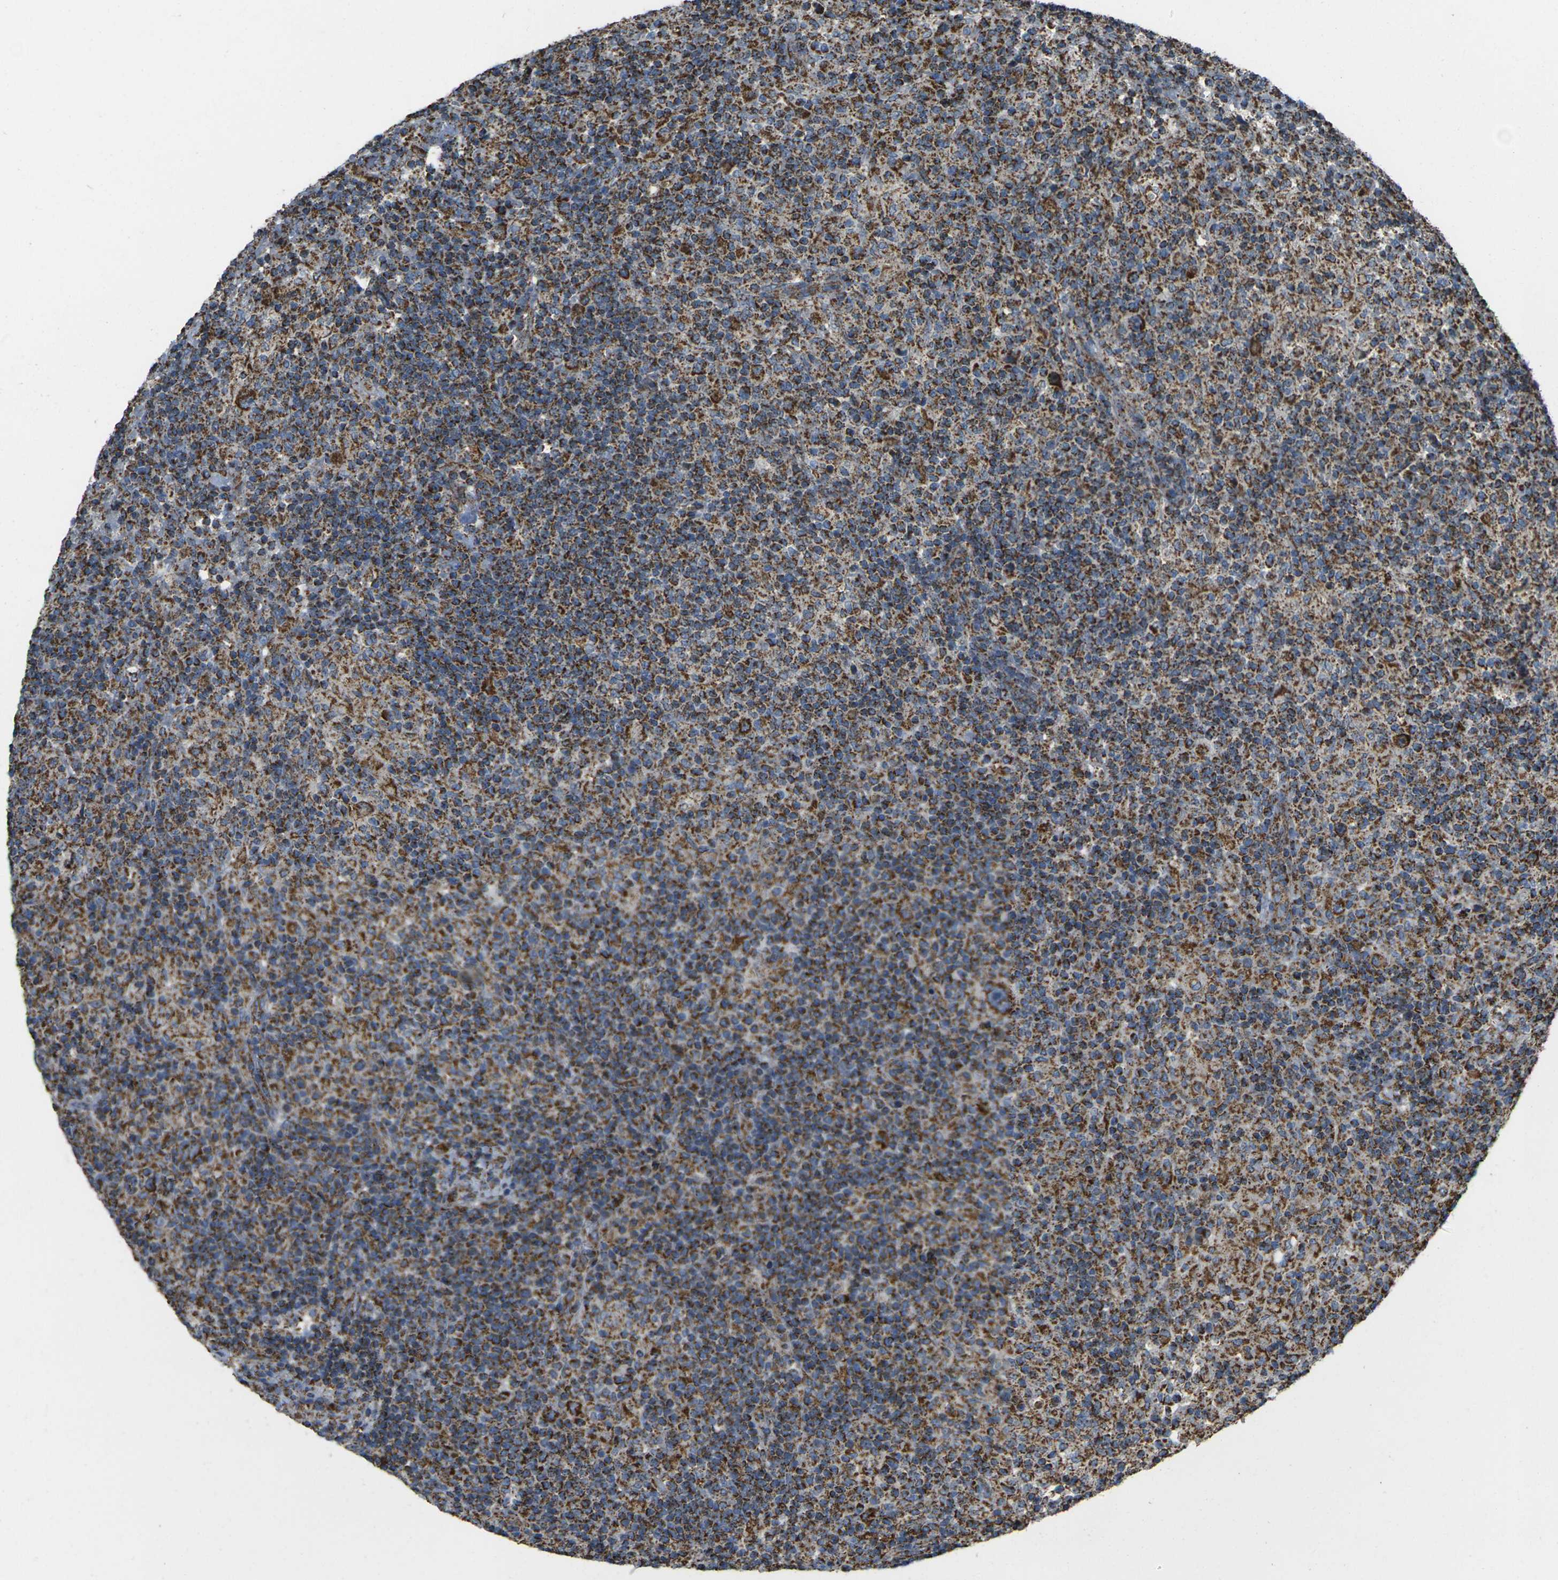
{"staining": {"intensity": "strong", "quantity": "25%-75%", "location": "cytoplasmic/membranous"}, "tissue": "lymphoma", "cell_type": "Tumor cells", "image_type": "cancer", "snomed": [{"axis": "morphology", "description": "Hodgkin's disease, NOS"}, {"axis": "topography", "description": "Lymph node"}], "caption": "Human Hodgkin's disease stained with a brown dye displays strong cytoplasmic/membranous positive expression in approximately 25%-75% of tumor cells.", "gene": "KLHL5", "patient": {"sex": "male", "age": 70}}